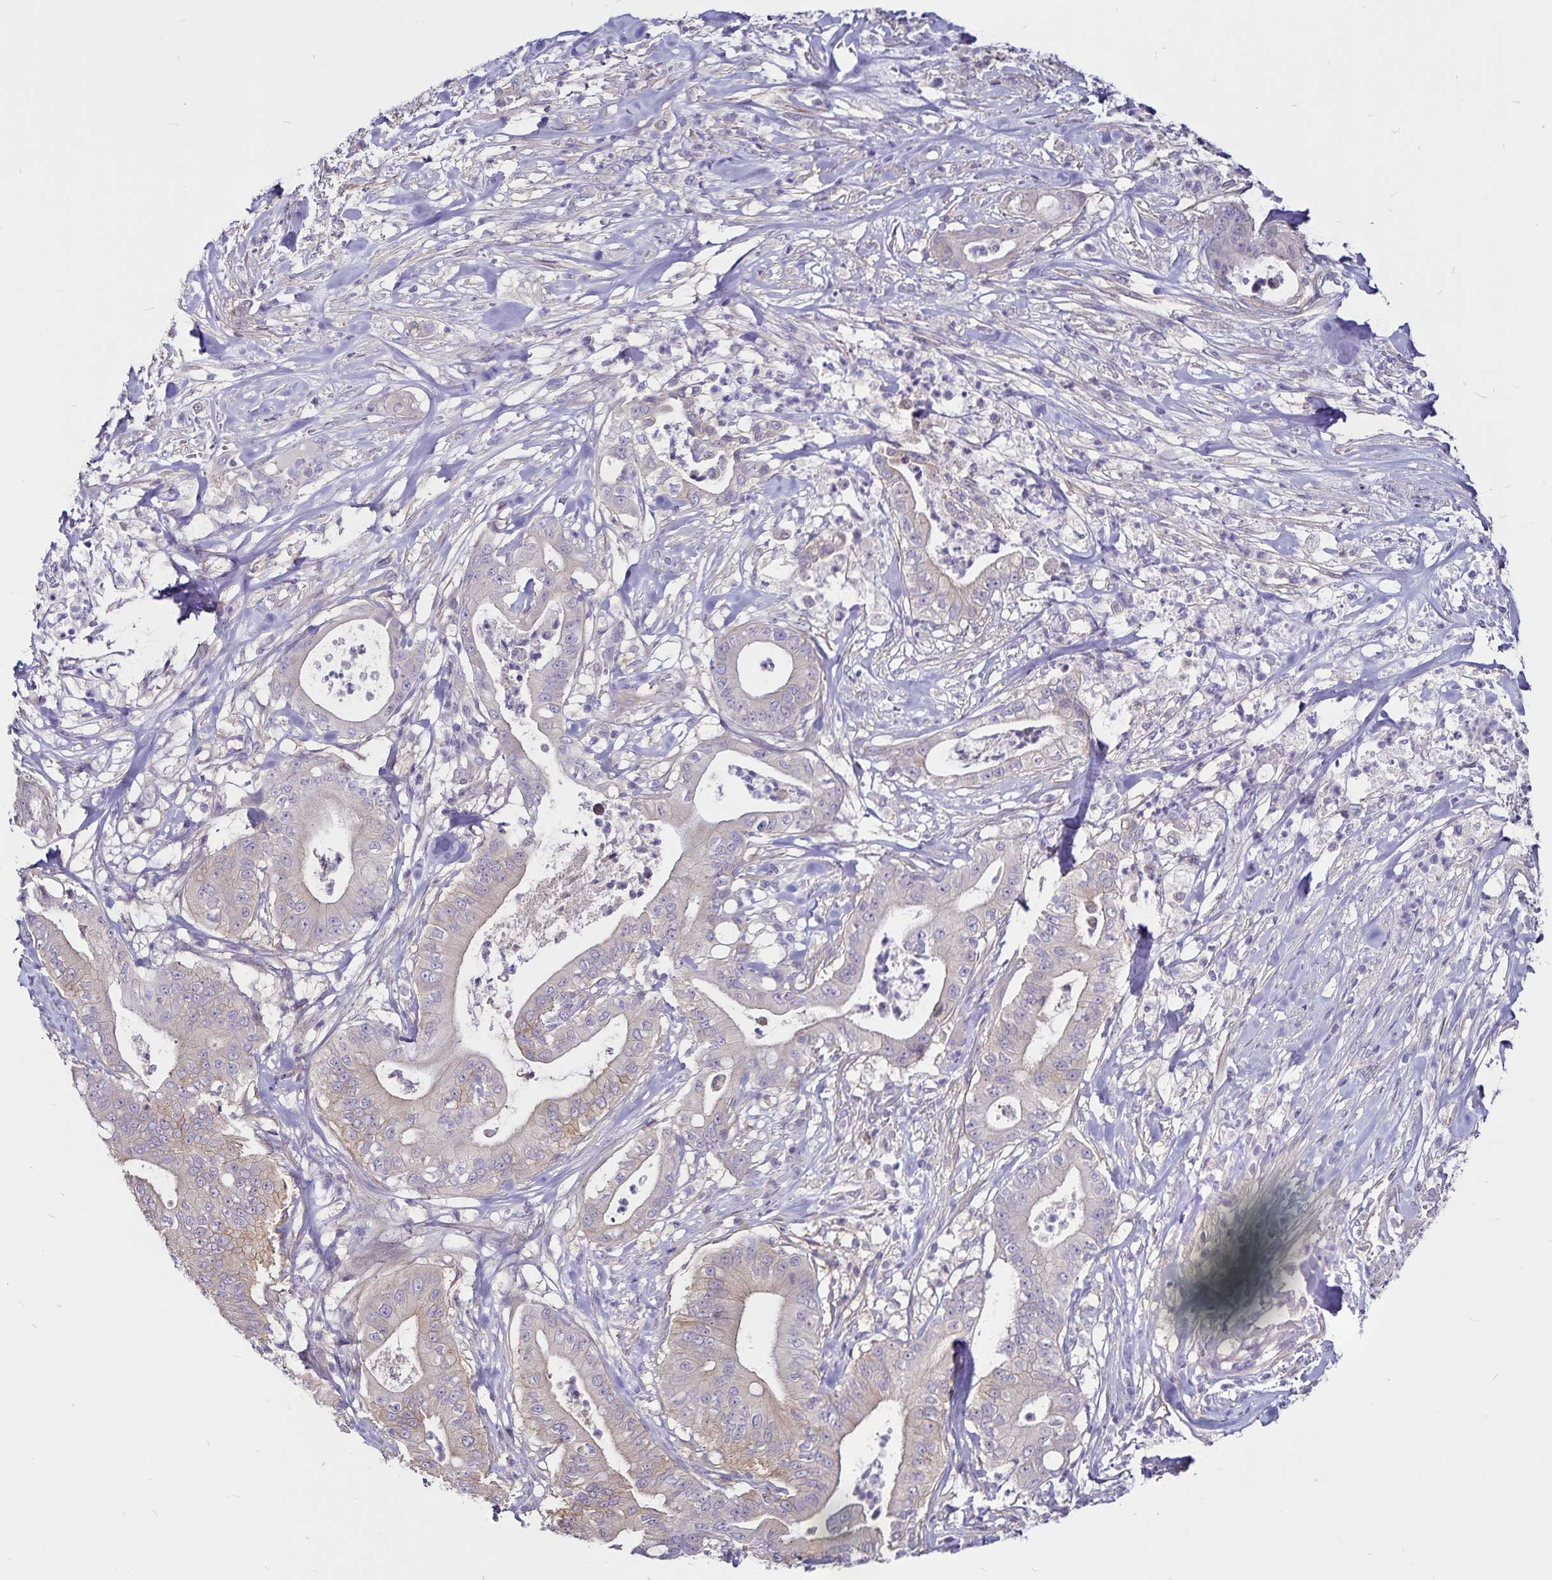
{"staining": {"intensity": "weak", "quantity": "<25%", "location": "cytoplasmic/membranous"}, "tissue": "pancreatic cancer", "cell_type": "Tumor cells", "image_type": "cancer", "snomed": [{"axis": "morphology", "description": "Adenocarcinoma, NOS"}, {"axis": "topography", "description": "Pancreas"}], "caption": "Protein analysis of adenocarcinoma (pancreatic) shows no significant expression in tumor cells. The staining was performed using DAB to visualize the protein expression in brown, while the nuclei were stained in blue with hematoxylin (Magnification: 20x).", "gene": "GNG12", "patient": {"sex": "male", "age": 71}}